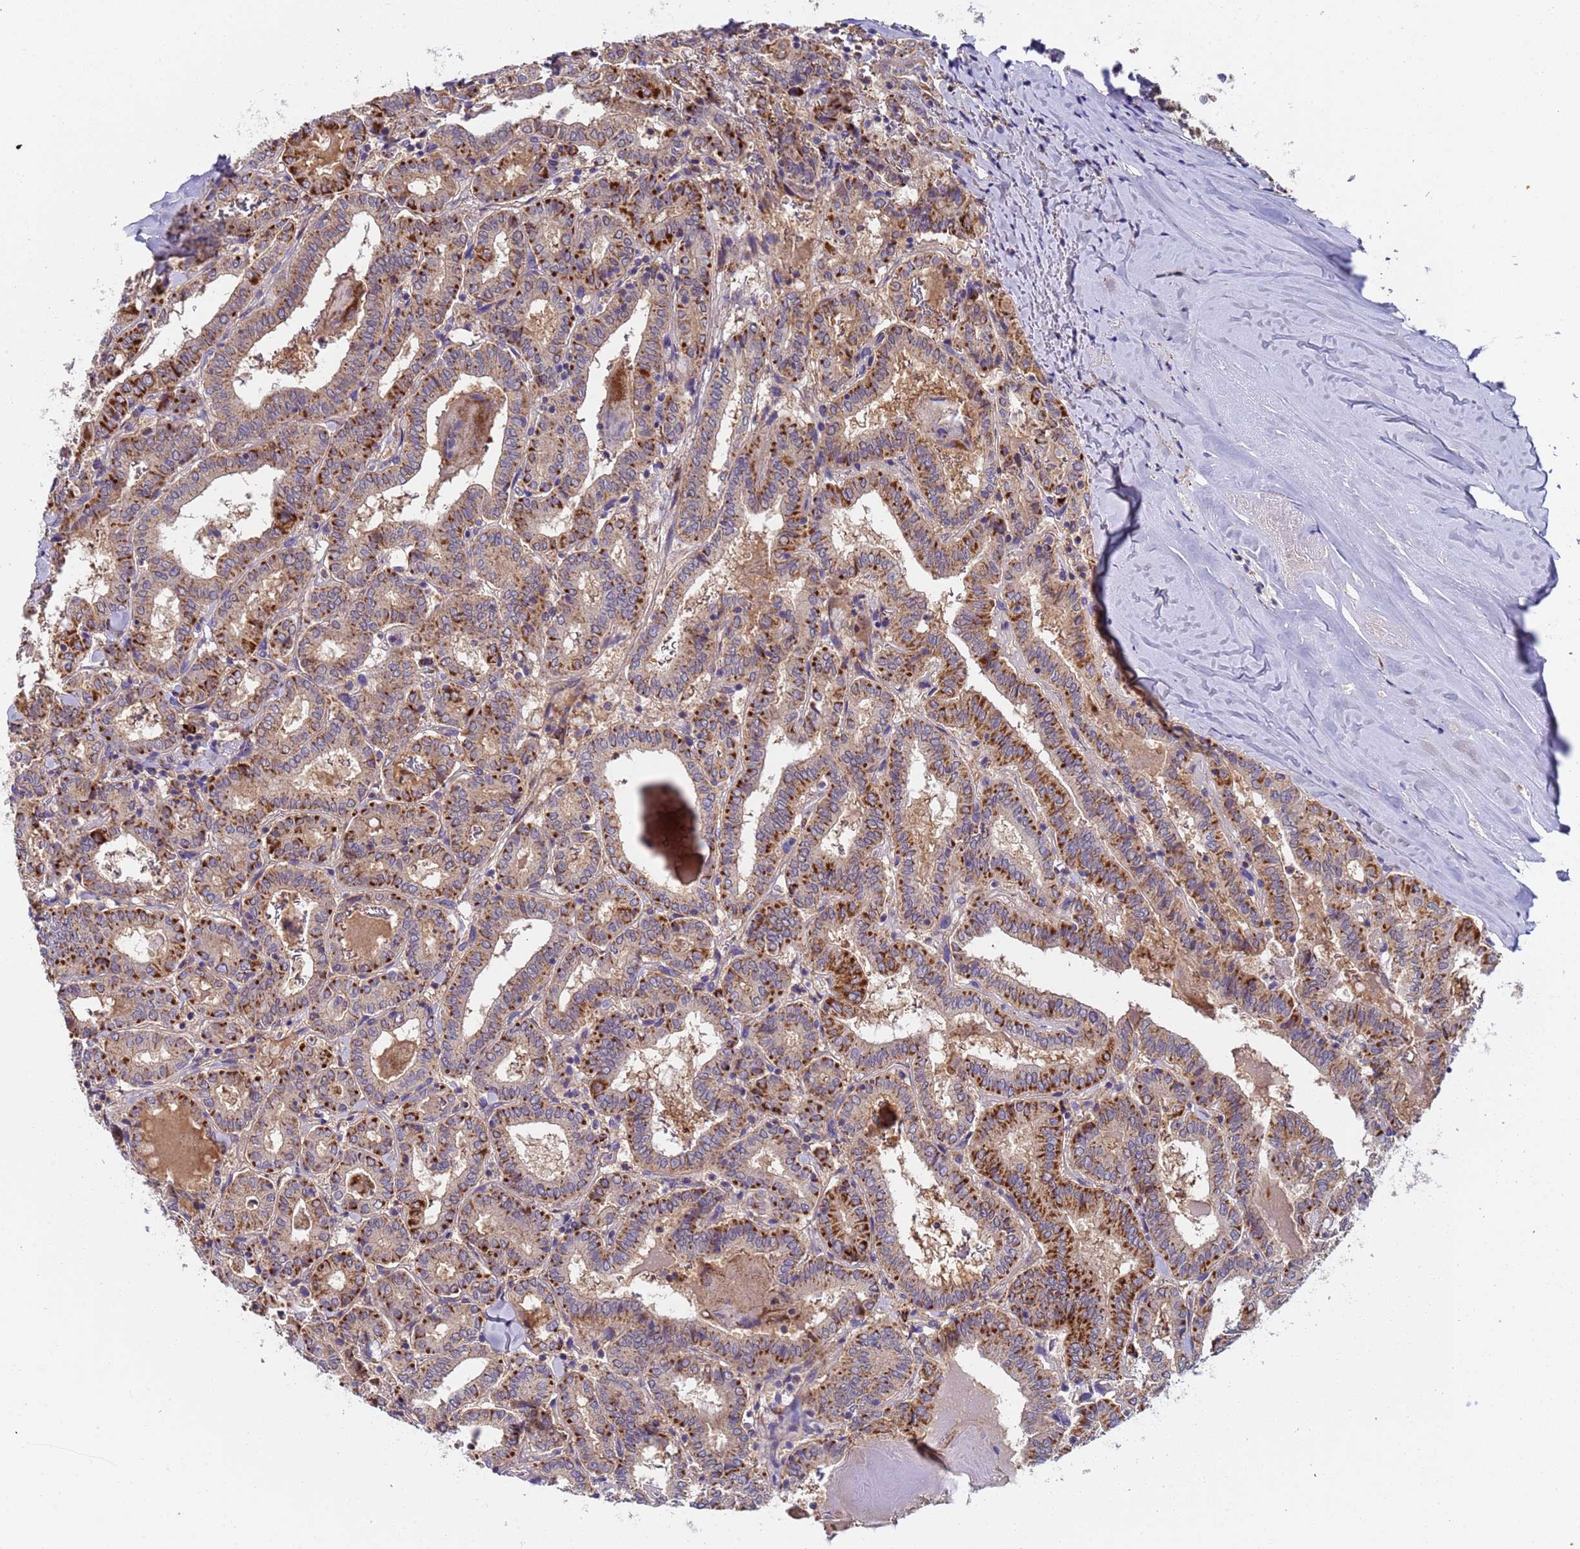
{"staining": {"intensity": "strong", "quantity": ">75%", "location": "cytoplasmic/membranous"}, "tissue": "thyroid cancer", "cell_type": "Tumor cells", "image_type": "cancer", "snomed": [{"axis": "morphology", "description": "Papillary adenocarcinoma, NOS"}, {"axis": "topography", "description": "Thyroid gland"}], "caption": "Protein expression analysis of human thyroid cancer reveals strong cytoplasmic/membranous staining in approximately >75% of tumor cells.", "gene": "TMEM126A", "patient": {"sex": "female", "age": 72}}